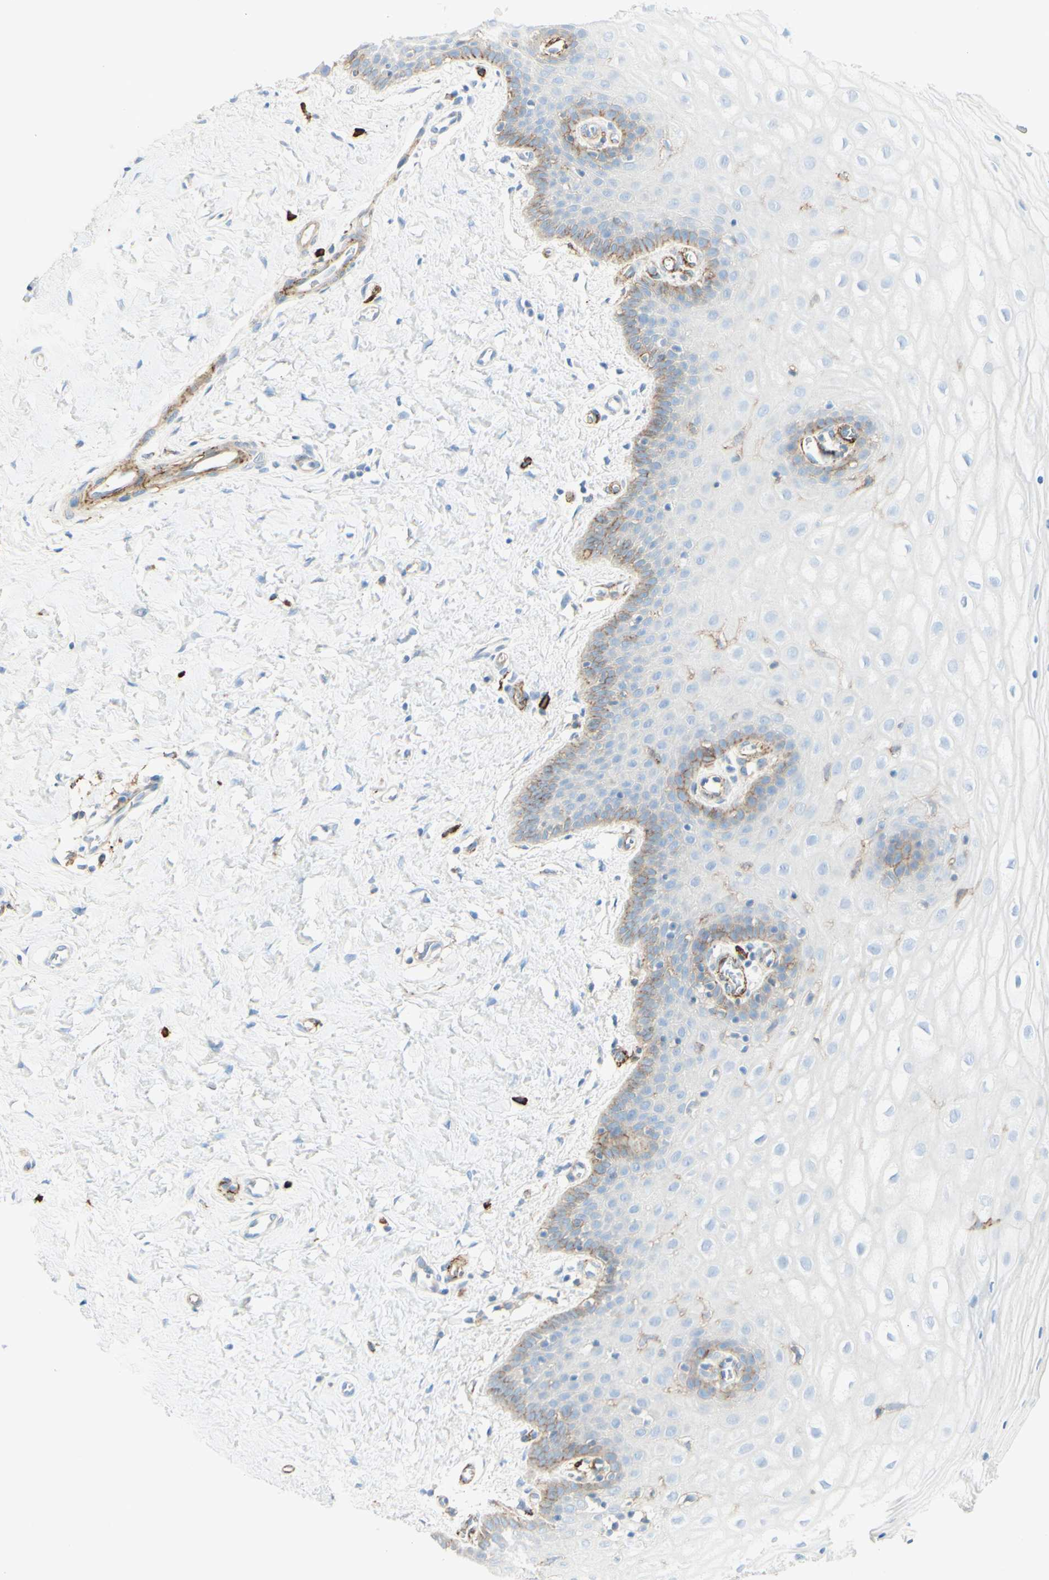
{"staining": {"intensity": "strong", "quantity": ">75%", "location": "cytoplasmic/membranous"}, "tissue": "cervix", "cell_type": "Glandular cells", "image_type": "normal", "snomed": [{"axis": "morphology", "description": "Normal tissue, NOS"}, {"axis": "topography", "description": "Cervix"}], "caption": "The immunohistochemical stain shows strong cytoplasmic/membranous expression in glandular cells of benign cervix.", "gene": "ALCAM", "patient": {"sex": "female", "age": 55}}